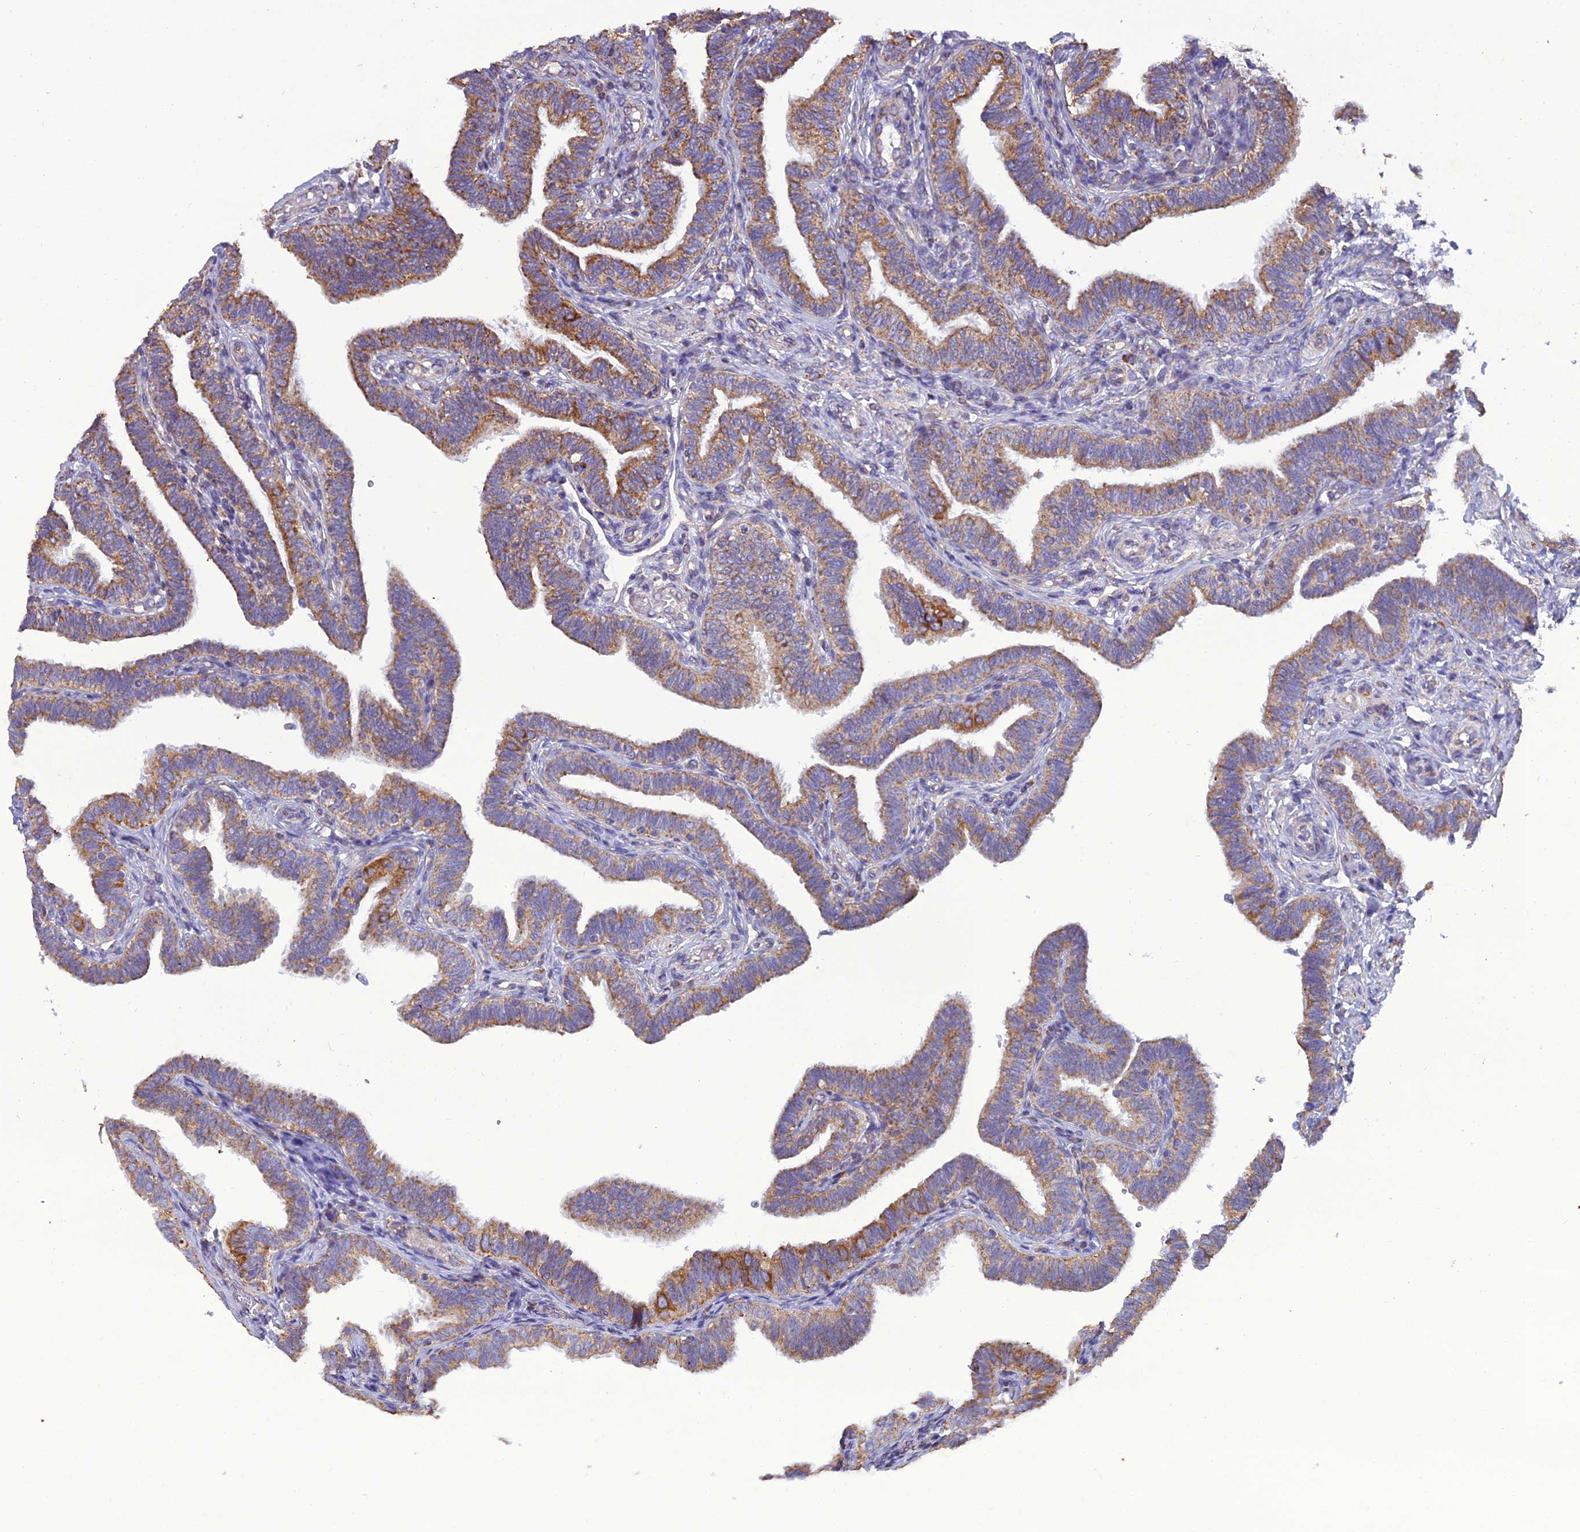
{"staining": {"intensity": "moderate", "quantity": ">75%", "location": "cytoplasmic/membranous"}, "tissue": "fallopian tube", "cell_type": "Glandular cells", "image_type": "normal", "snomed": [{"axis": "morphology", "description": "Normal tissue, NOS"}, {"axis": "topography", "description": "Fallopian tube"}], "caption": "Immunohistochemical staining of normal fallopian tube reveals medium levels of moderate cytoplasmic/membranous positivity in about >75% of glandular cells.", "gene": "GPD1", "patient": {"sex": "female", "age": 39}}